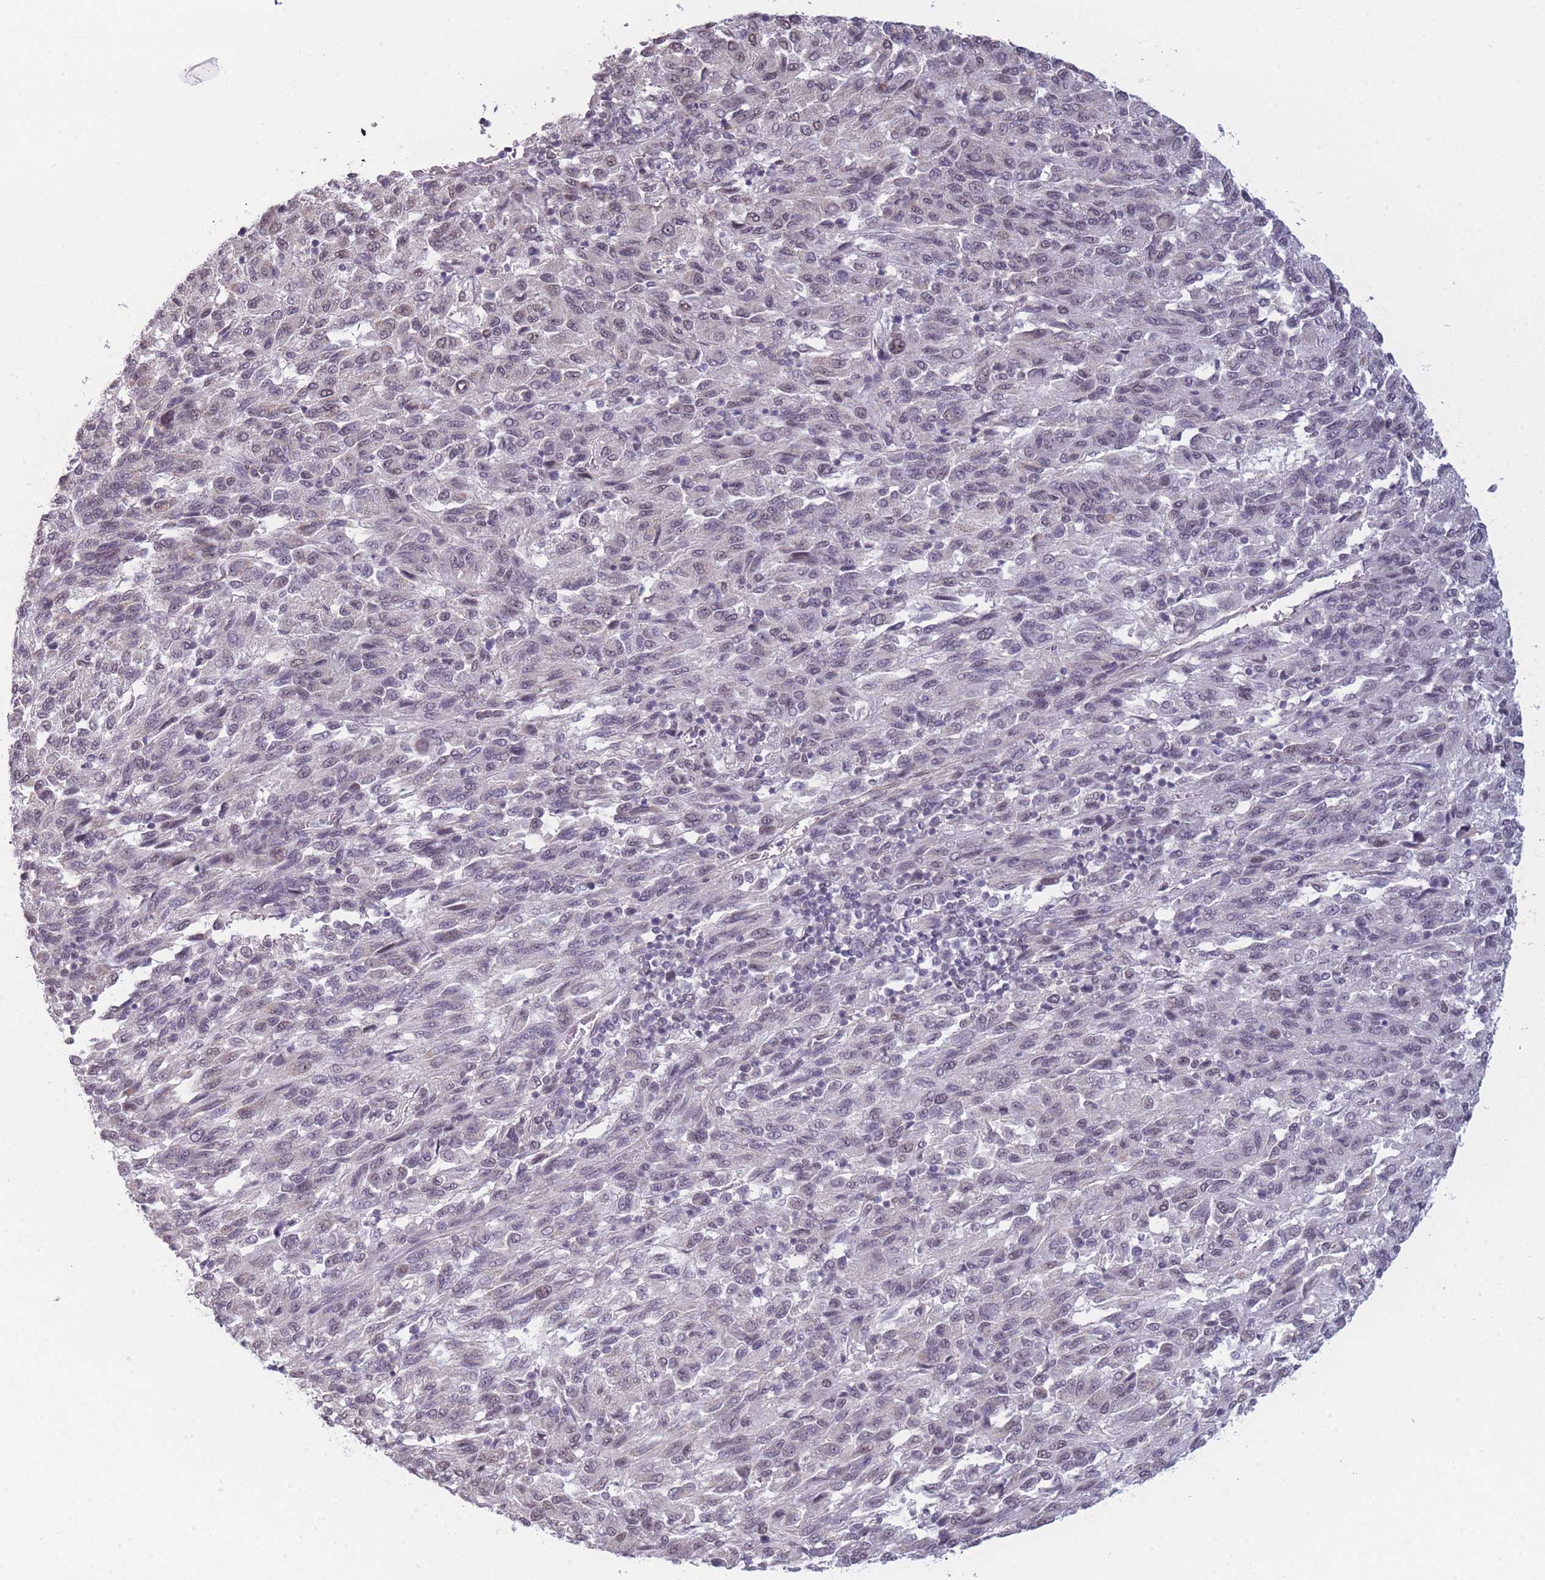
{"staining": {"intensity": "moderate", "quantity": "<25%", "location": "nuclear"}, "tissue": "melanoma", "cell_type": "Tumor cells", "image_type": "cancer", "snomed": [{"axis": "morphology", "description": "Malignant melanoma, Metastatic site"}, {"axis": "topography", "description": "Lung"}], "caption": "A high-resolution micrograph shows IHC staining of melanoma, which exhibits moderate nuclear positivity in about <25% of tumor cells.", "gene": "SIN3B", "patient": {"sex": "male", "age": 64}}